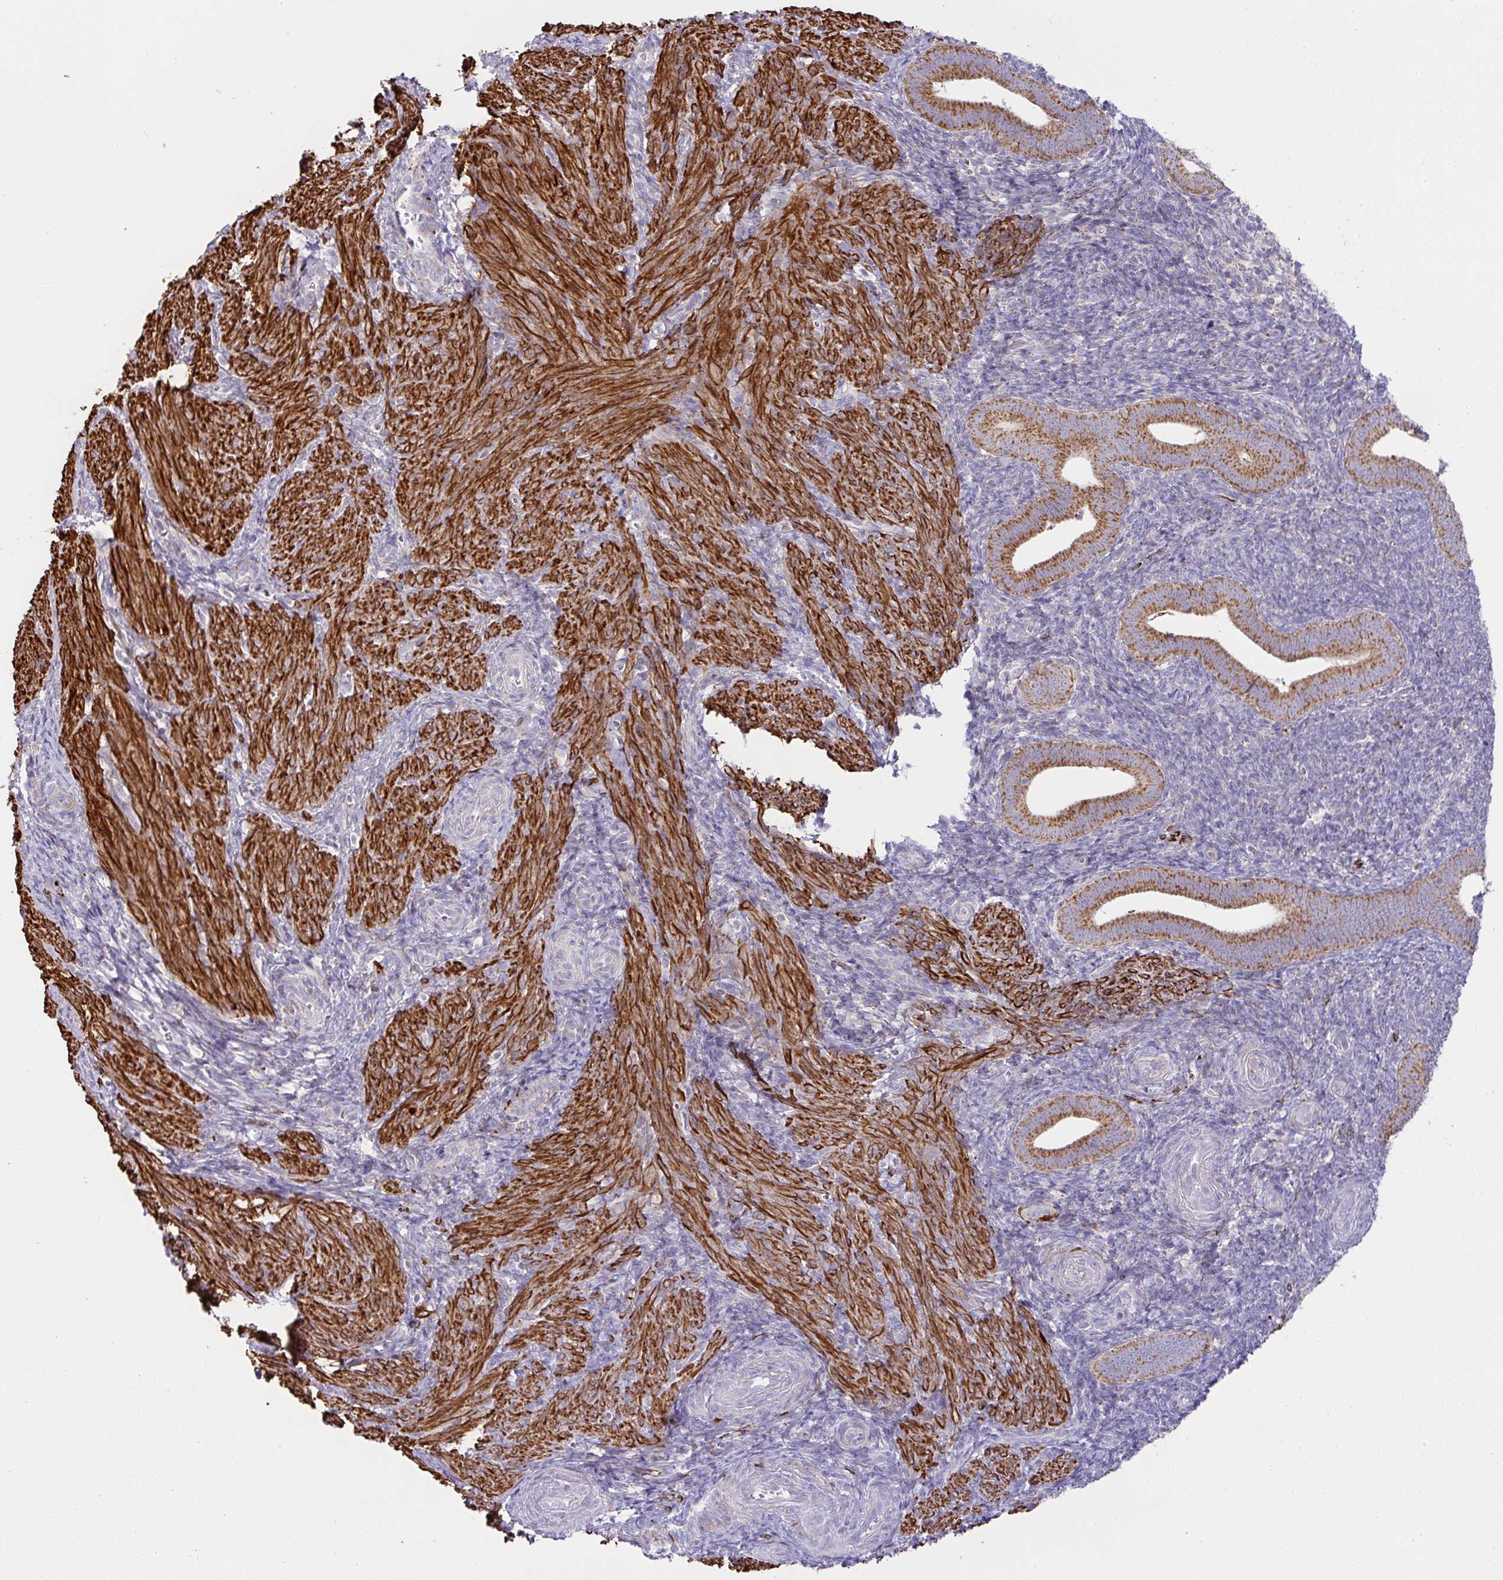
{"staining": {"intensity": "weak", "quantity": "<25%", "location": "cytoplasmic/membranous"}, "tissue": "endometrium", "cell_type": "Cells in endometrial stroma", "image_type": "normal", "snomed": [{"axis": "morphology", "description": "Normal tissue, NOS"}, {"axis": "topography", "description": "Endometrium"}], "caption": "High magnification brightfield microscopy of benign endometrium stained with DAB (brown) and counterstained with hematoxylin (blue): cells in endometrial stroma show no significant staining.", "gene": "CHDH", "patient": {"sex": "female", "age": 25}}